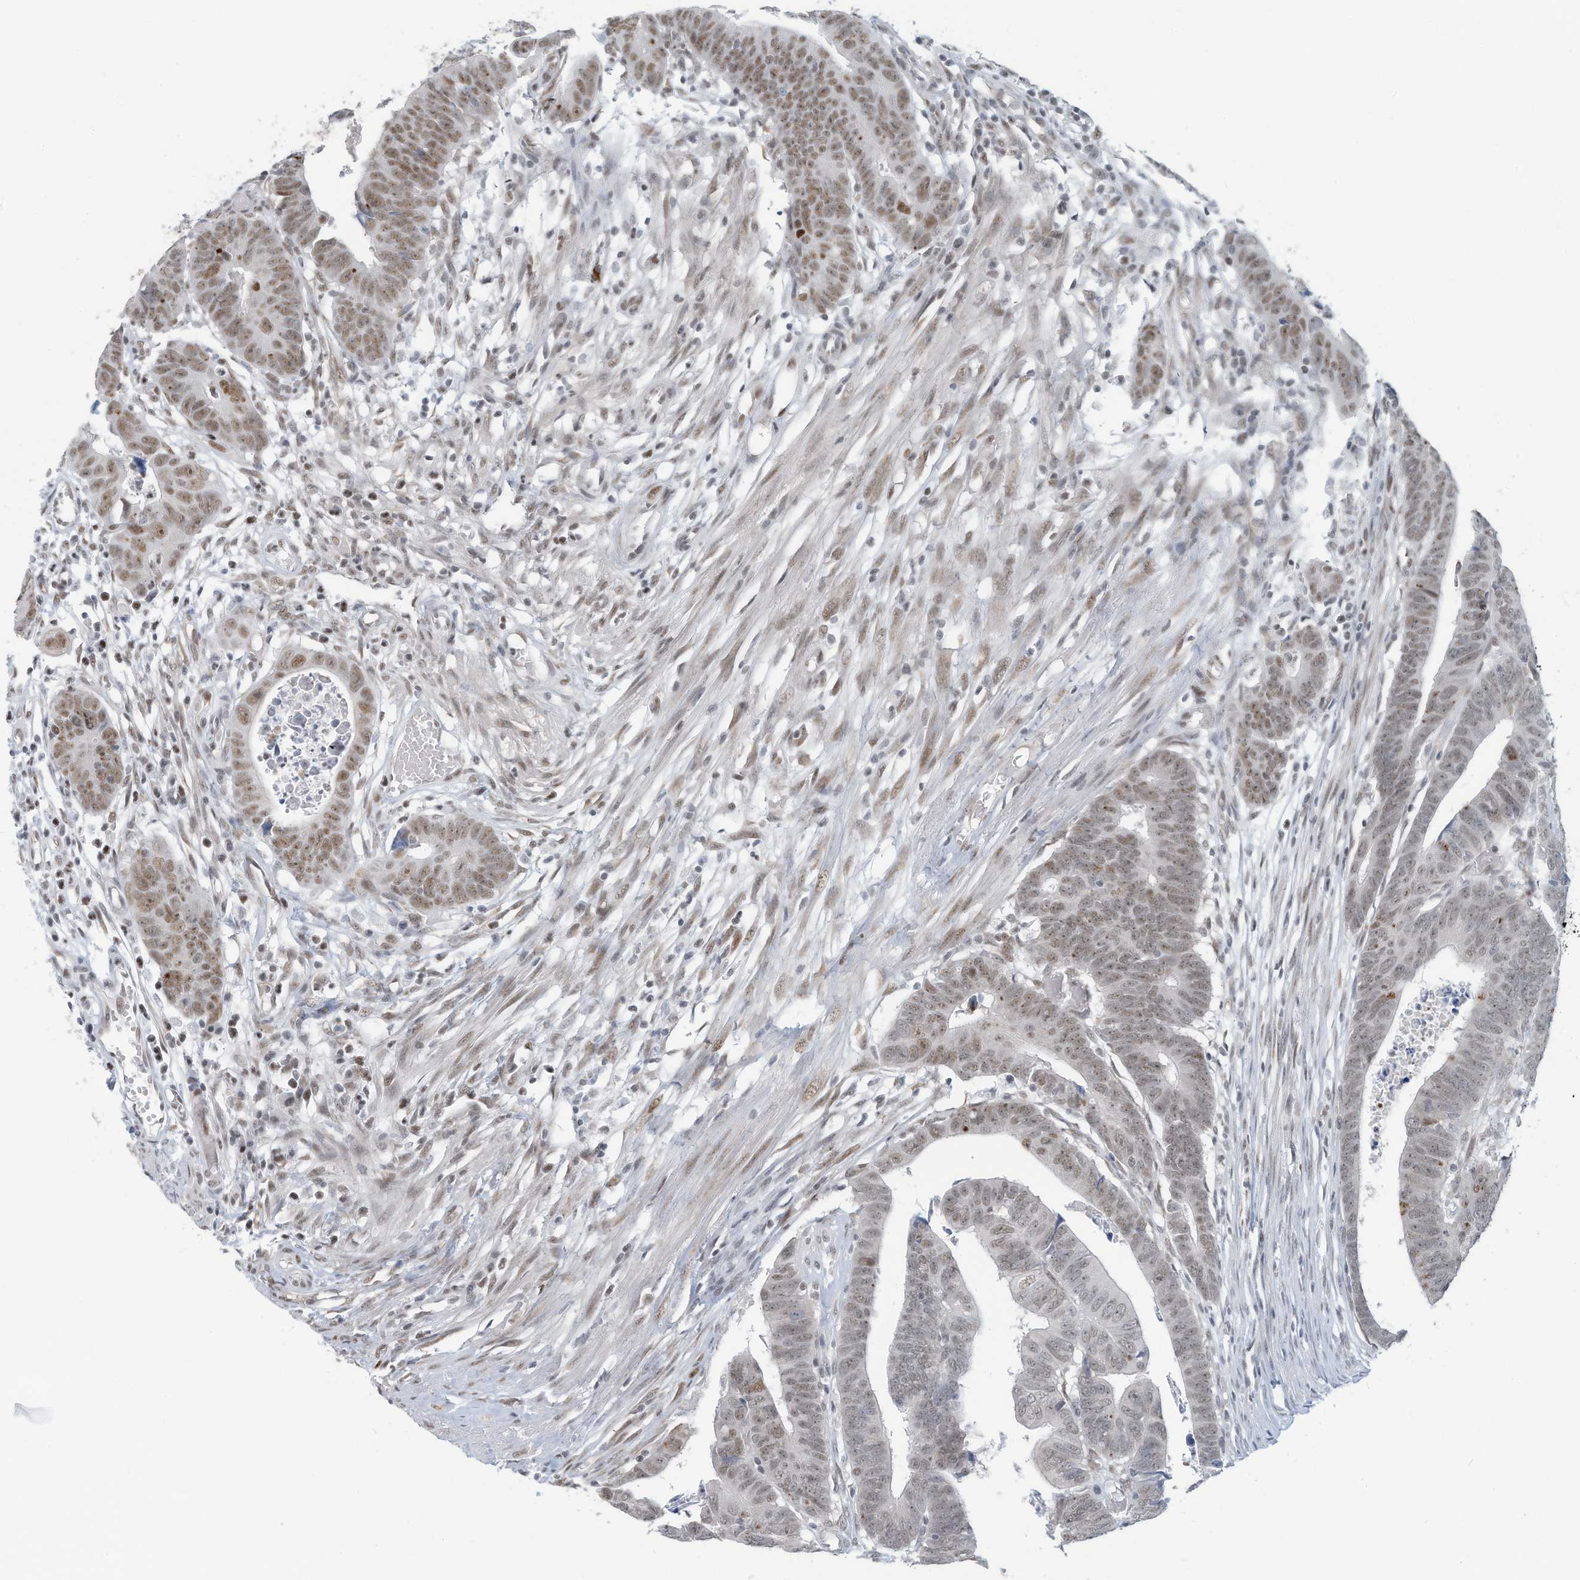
{"staining": {"intensity": "moderate", "quantity": ">75%", "location": "nuclear"}, "tissue": "colorectal cancer", "cell_type": "Tumor cells", "image_type": "cancer", "snomed": [{"axis": "morphology", "description": "Adenocarcinoma, NOS"}, {"axis": "topography", "description": "Rectum"}], "caption": "There is medium levels of moderate nuclear expression in tumor cells of adenocarcinoma (colorectal), as demonstrated by immunohistochemical staining (brown color).", "gene": "SARNP", "patient": {"sex": "female", "age": 65}}